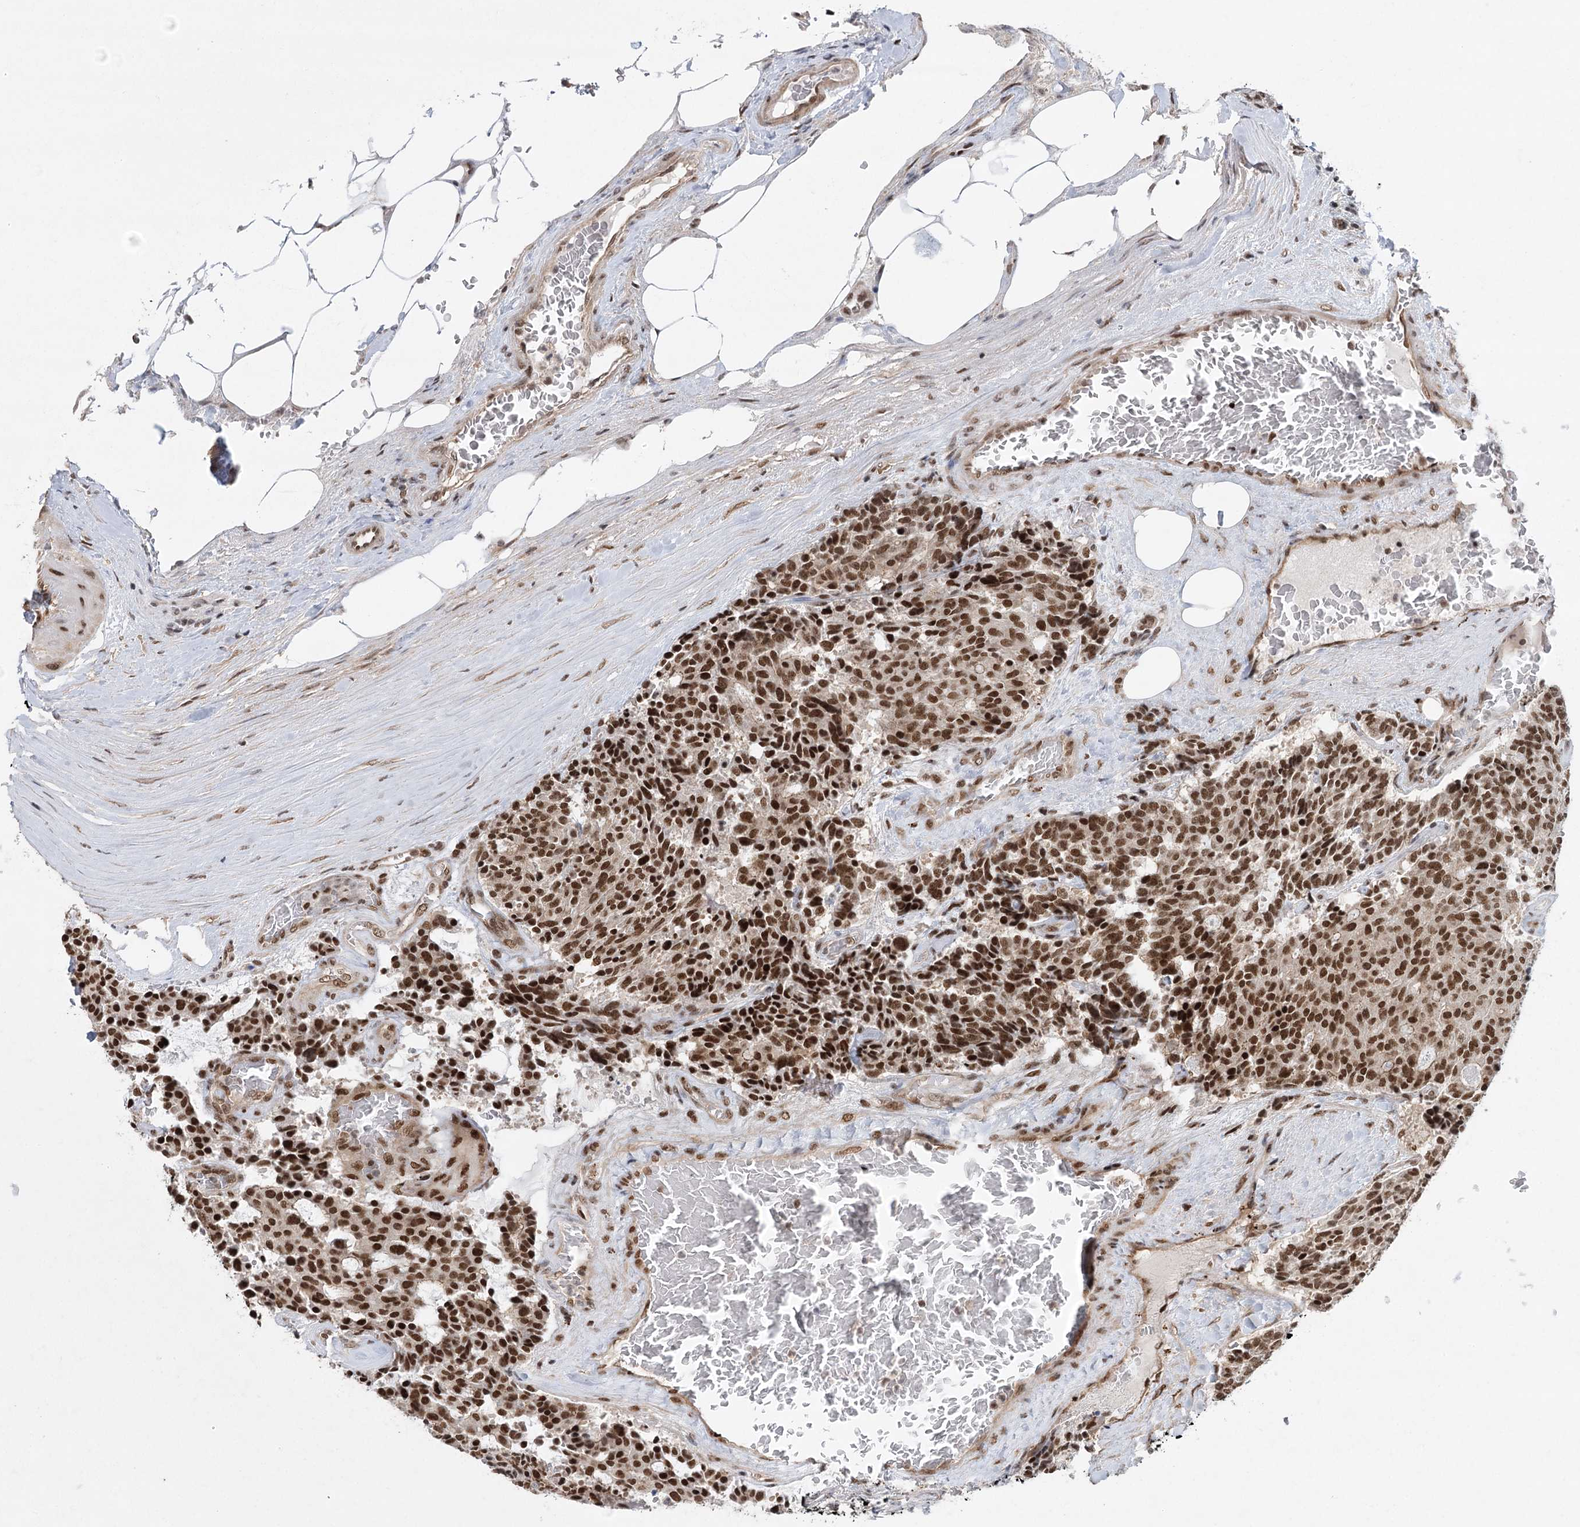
{"staining": {"intensity": "strong", "quantity": ">75%", "location": "nuclear"}, "tissue": "carcinoid", "cell_type": "Tumor cells", "image_type": "cancer", "snomed": [{"axis": "morphology", "description": "Carcinoid, malignant, NOS"}, {"axis": "topography", "description": "Pancreas"}], "caption": "The micrograph exhibits staining of carcinoid, revealing strong nuclear protein staining (brown color) within tumor cells.", "gene": "ZCCHC8", "patient": {"sex": "female", "age": 54}}